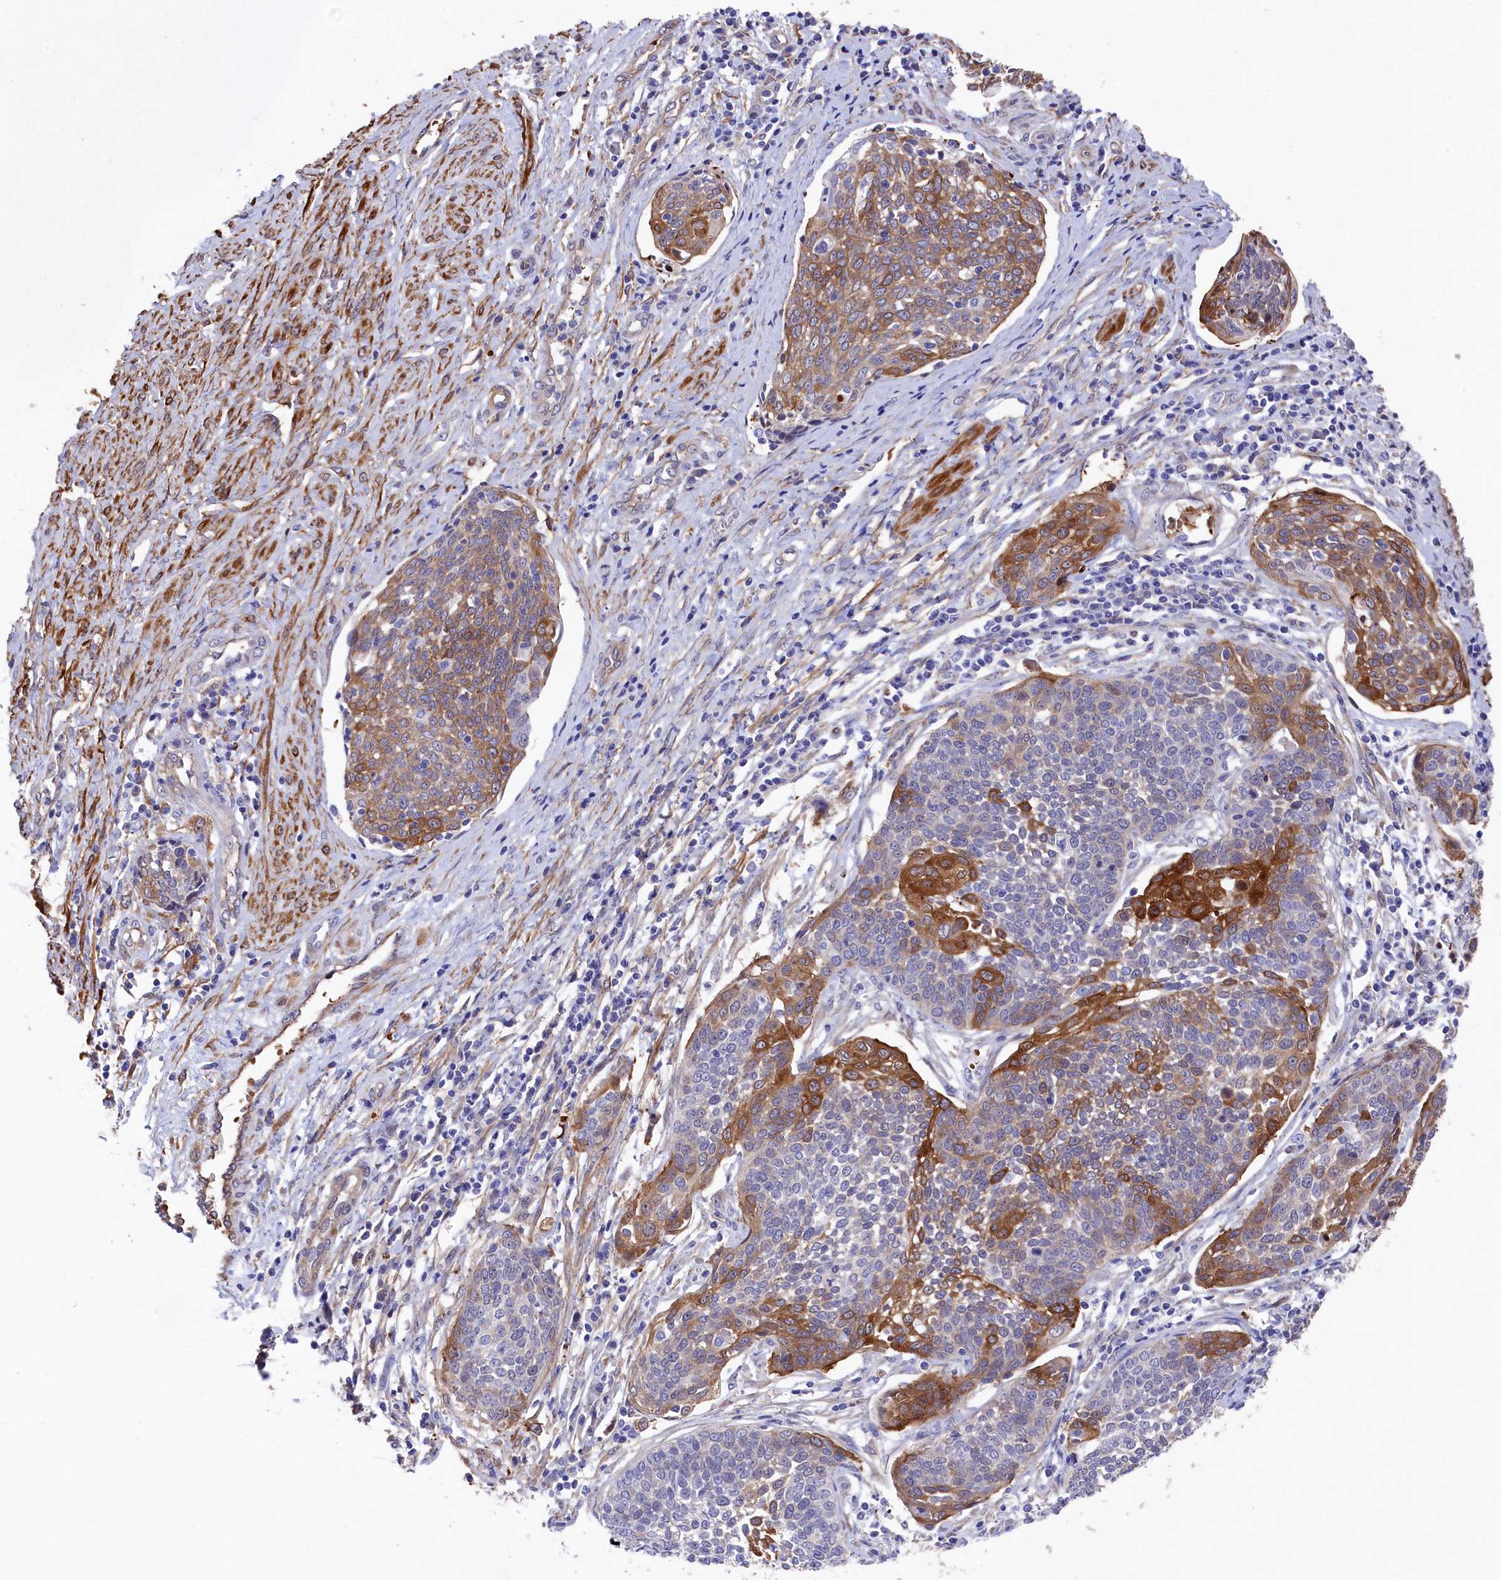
{"staining": {"intensity": "moderate", "quantity": "<25%", "location": "cytoplasmic/membranous"}, "tissue": "cervical cancer", "cell_type": "Tumor cells", "image_type": "cancer", "snomed": [{"axis": "morphology", "description": "Squamous cell carcinoma, NOS"}, {"axis": "topography", "description": "Cervix"}], "caption": "Immunohistochemical staining of squamous cell carcinoma (cervical) shows low levels of moderate cytoplasmic/membranous staining in approximately <25% of tumor cells. The staining was performed using DAB to visualize the protein expression in brown, while the nuclei were stained in blue with hematoxylin (Magnification: 20x).", "gene": "LHFPL4", "patient": {"sex": "female", "age": 34}}